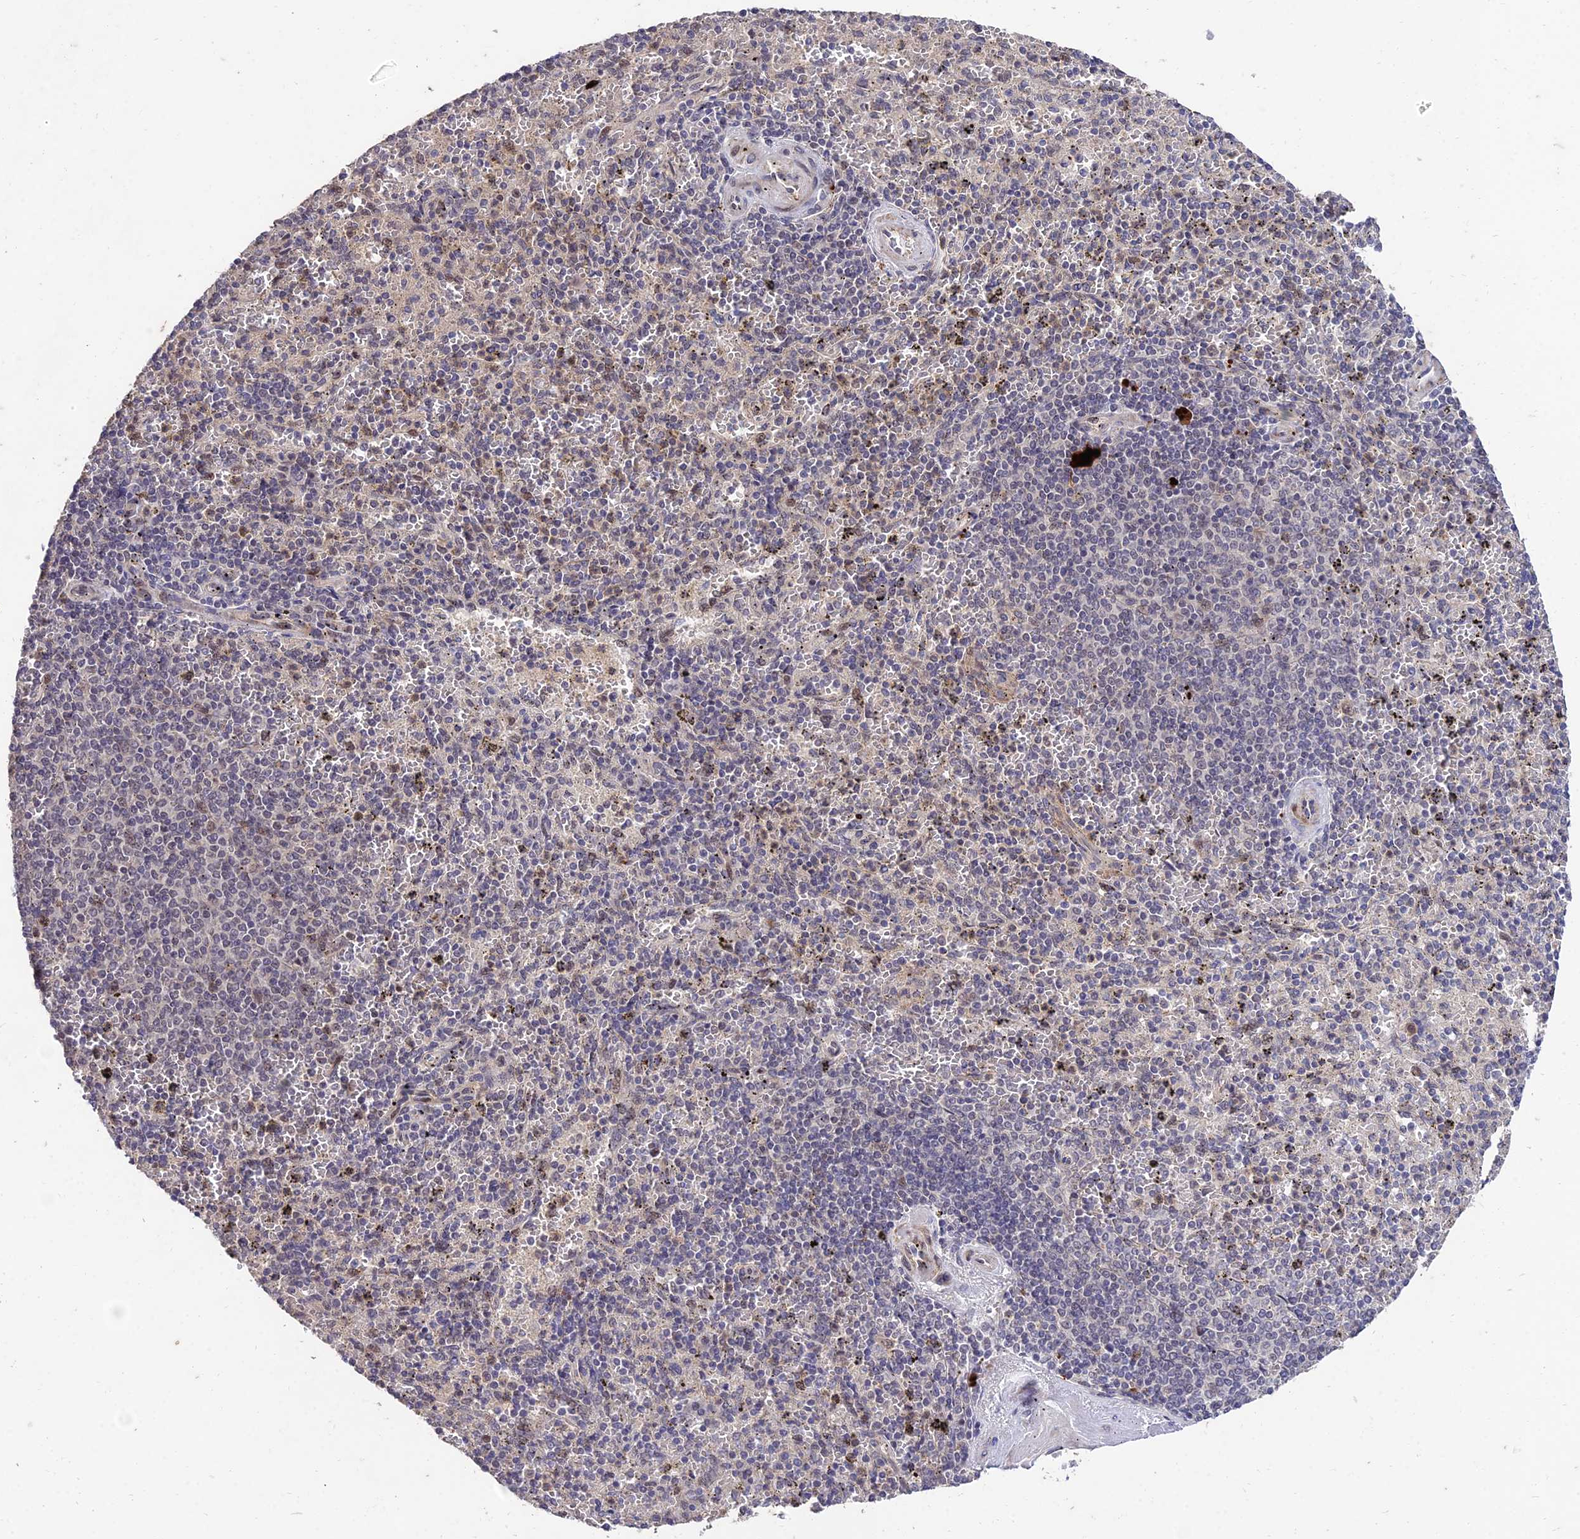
{"staining": {"intensity": "moderate", "quantity": "25%-75%", "location": "cytoplasmic/membranous,nuclear"}, "tissue": "spleen", "cell_type": "Cells in red pulp", "image_type": "normal", "snomed": [{"axis": "morphology", "description": "Normal tissue, NOS"}, {"axis": "topography", "description": "Spleen"}], "caption": "Immunohistochemistry (IHC) of normal human spleen exhibits medium levels of moderate cytoplasmic/membranous,nuclear positivity in approximately 25%-75% of cells in red pulp. The protein is stained brown, and the nuclei are stained in blue (DAB (3,3'-diaminobenzidine) IHC with brightfield microscopy, high magnification).", "gene": "ZNF85", "patient": {"sex": "male", "age": 82}}